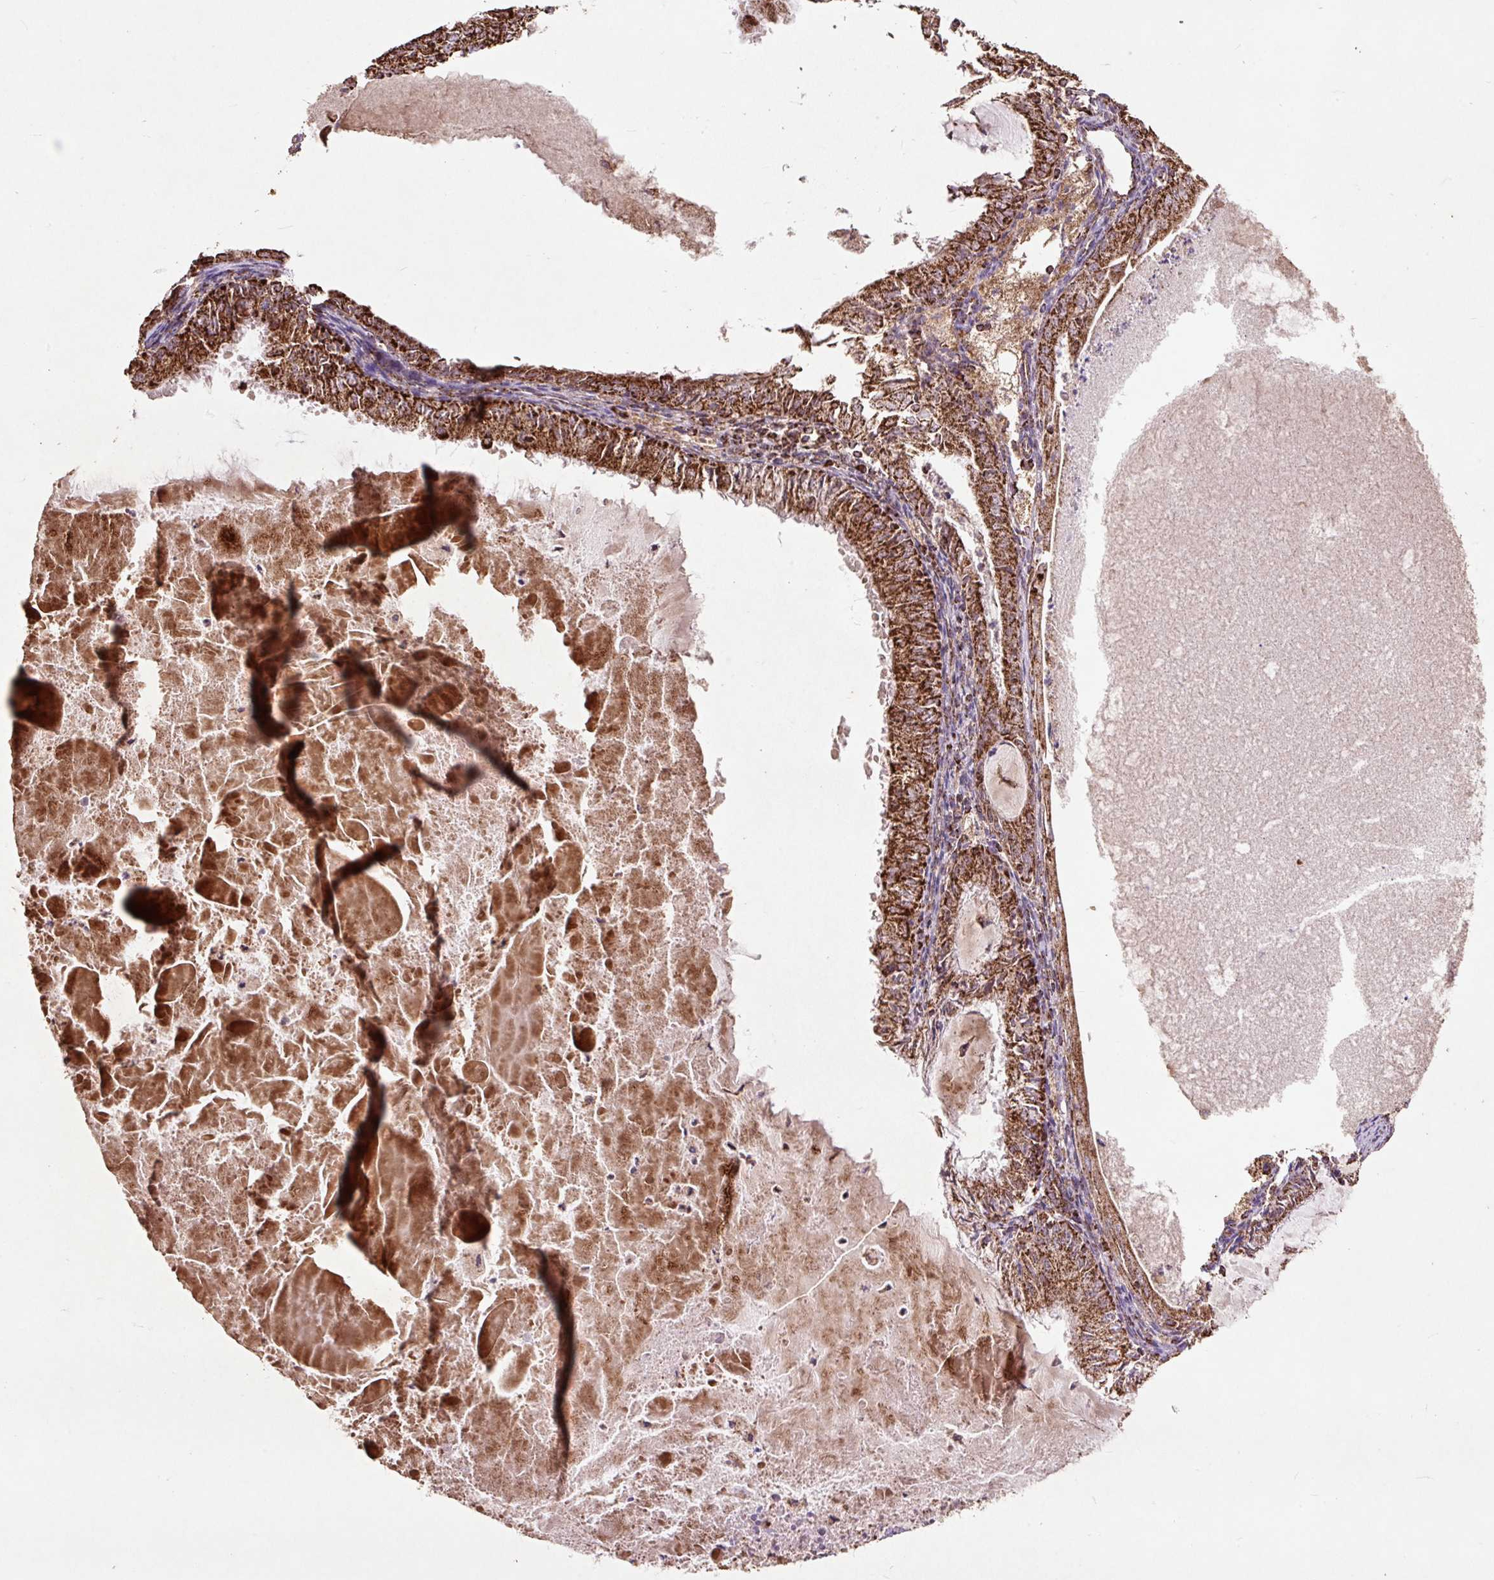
{"staining": {"intensity": "strong", "quantity": ">75%", "location": "cytoplasmic/membranous"}, "tissue": "endometrial cancer", "cell_type": "Tumor cells", "image_type": "cancer", "snomed": [{"axis": "morphology", "description": "Adenocarcinoma, NOS"}, {"axis": "topography", "description": "Endometrium"}], "caption": "Brown immunohistochemical staining in endometrial adenocarcinoma reveals strong cytoplasmic/membranous expression in approximately >75% of tumor cells.", "gene": "ATP5F1A", "patient": {"sex": "female", "age": 57}}